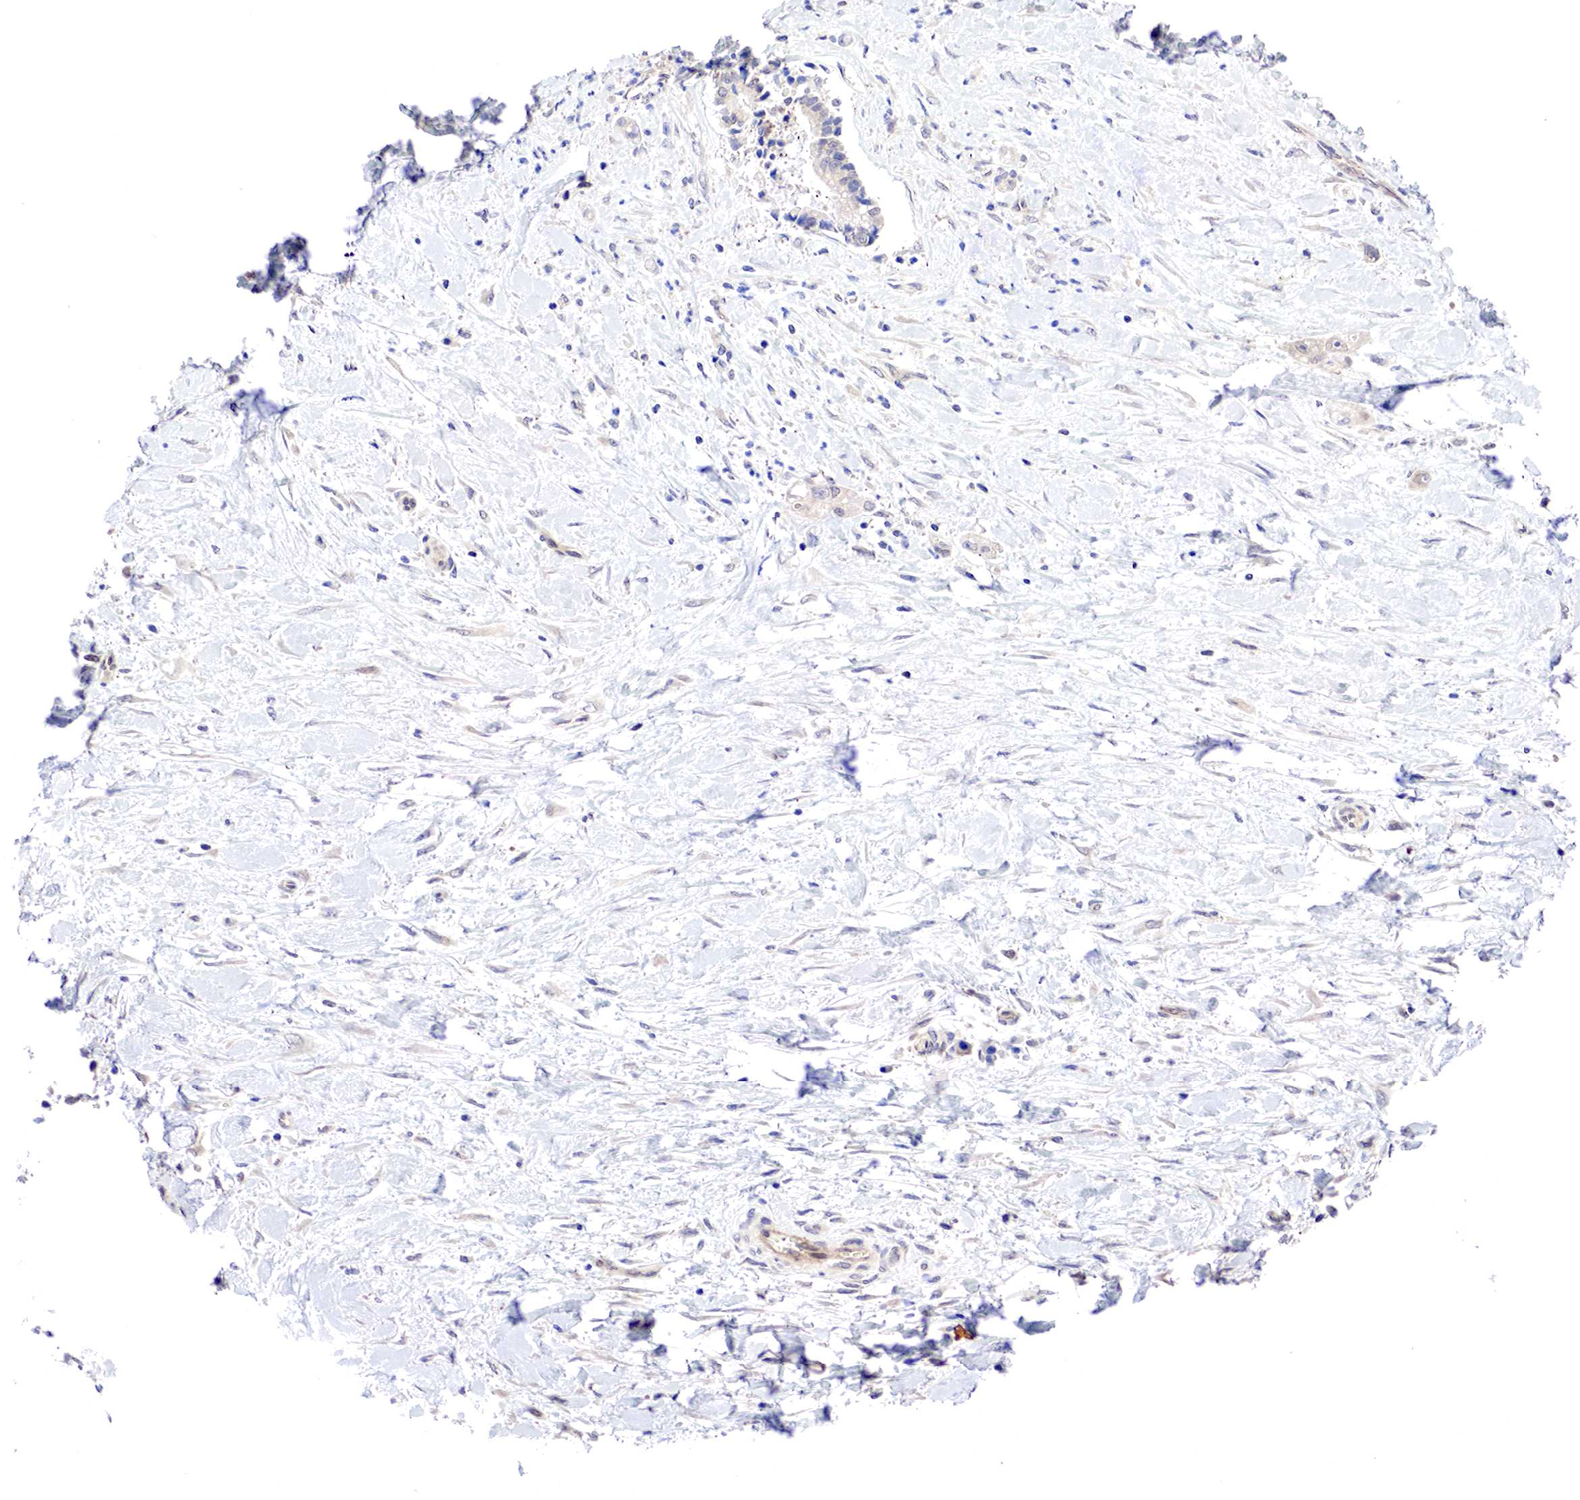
{"staining": {"intensity": "weak", "quantity": "25%-75%", "location": "cytoplasmic/membranous"}, "tissue": "liver cancer", "cell_type": "Tumor cells", "image_type": "cancer", "snomed": [{"axis": "morphology", "description": "Cholangiocarcinoma"}, {"axis": "topography", "description": "Liver"}], "caption": "A photomicrograph showing weak cytoplasmic/membranous staining in approximately 25%-75% of tumor cells in liver cancer, as visualized by brown immunohistochemical staining.", "gene": "PABIR2", "patient": {"sex": "male", "age": 57}}